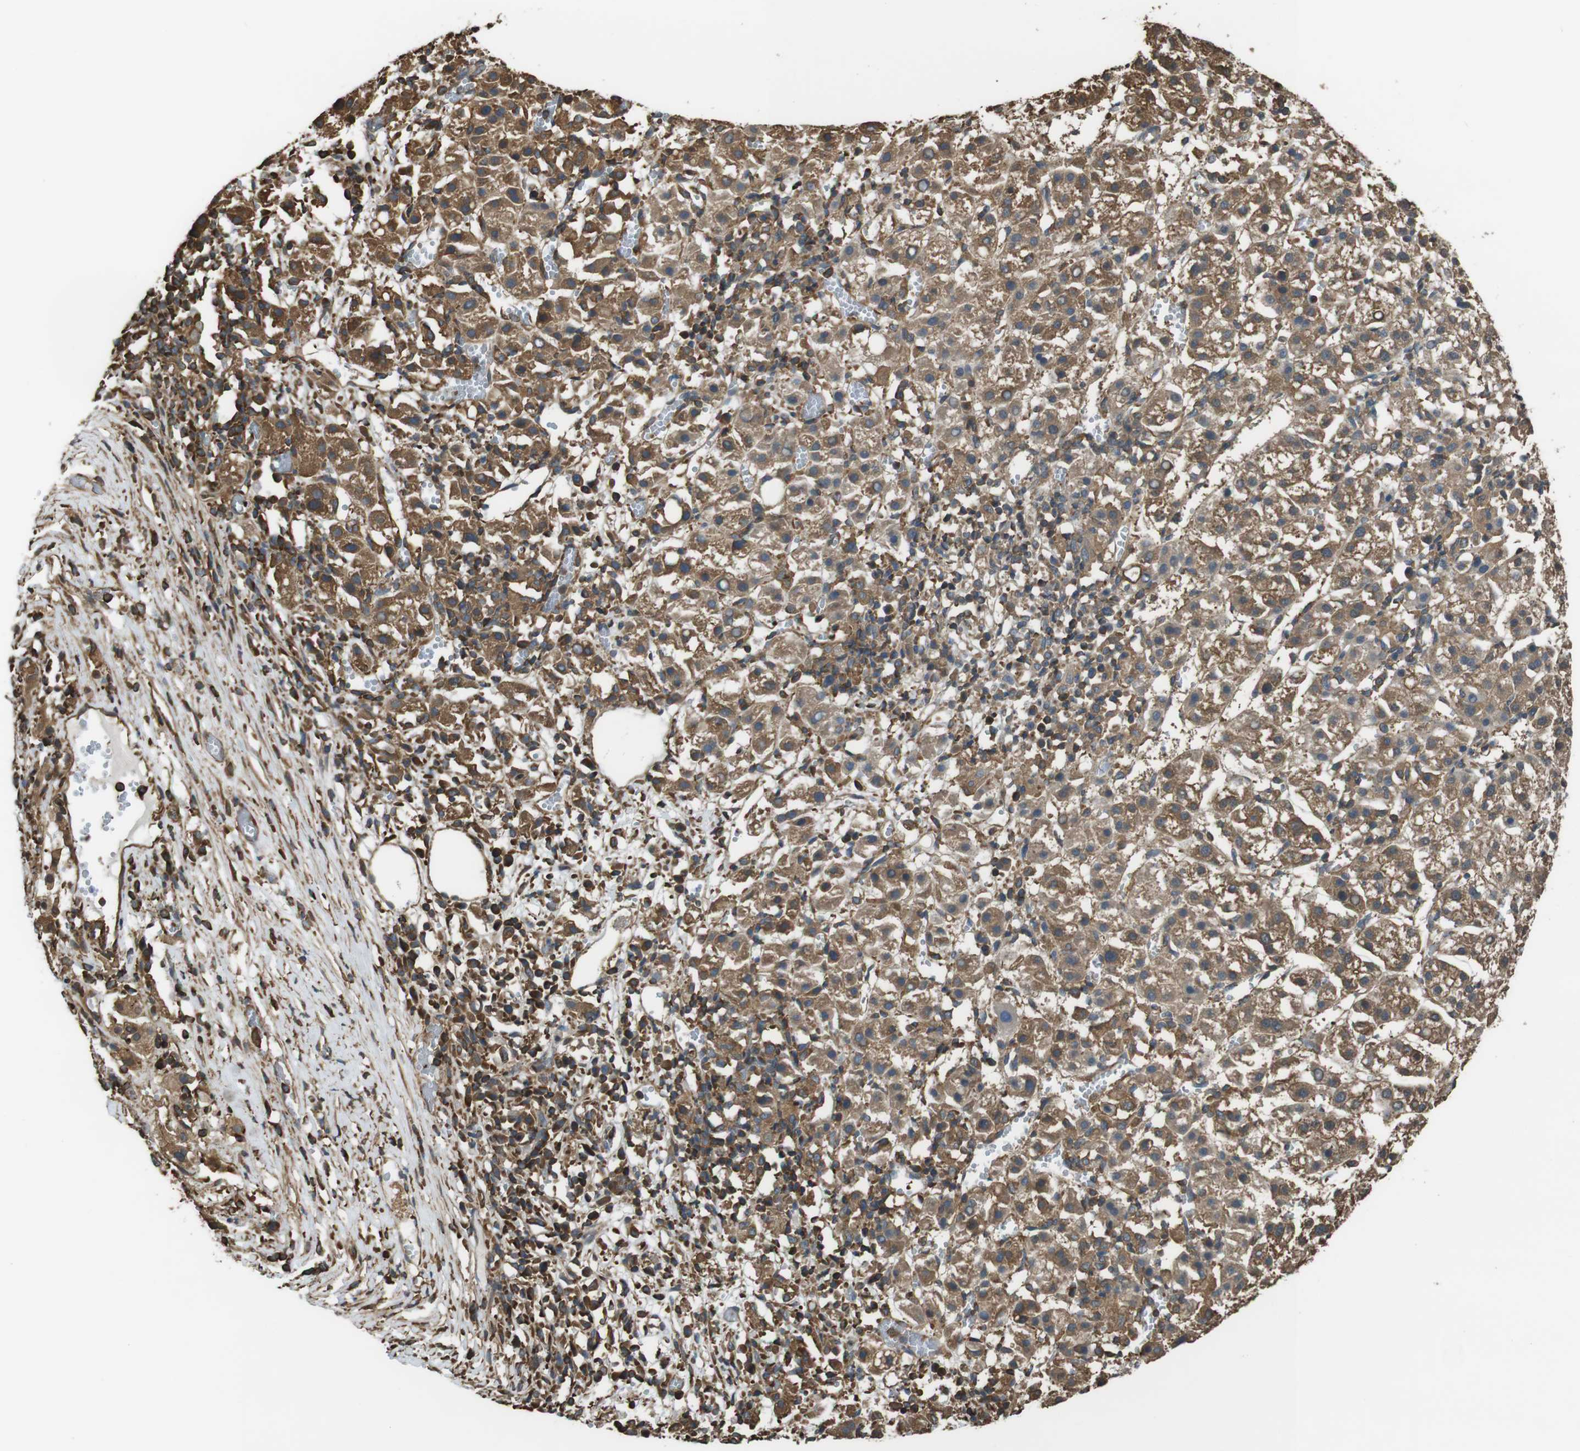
{"staining": {"intensity": "moderate", "quantity": ">75%", "location": "cytoplasmic/membranous"}, "tissue": "liver cancer", "cell_type": "Tumor cells", "image_type": "cancer", "snomed": [{"axis": "morphology", "description": "Carcinoma, Hepatocellular, NOS"}, {"axis": "topography", "description": "Liver"}], "caption": "Tumor cells exhibit medium levels of moderate cytoplasmic/membranous positivity in approximately >75% of cells in human liver hepatocellular carcinoma. Using DAB (brown) and hematoxylin (blue) stains, captured at high magnification using brightfield microscopy.", "gene": "ARHGDIA", "patient": {"sex": "female", "age": 58}}